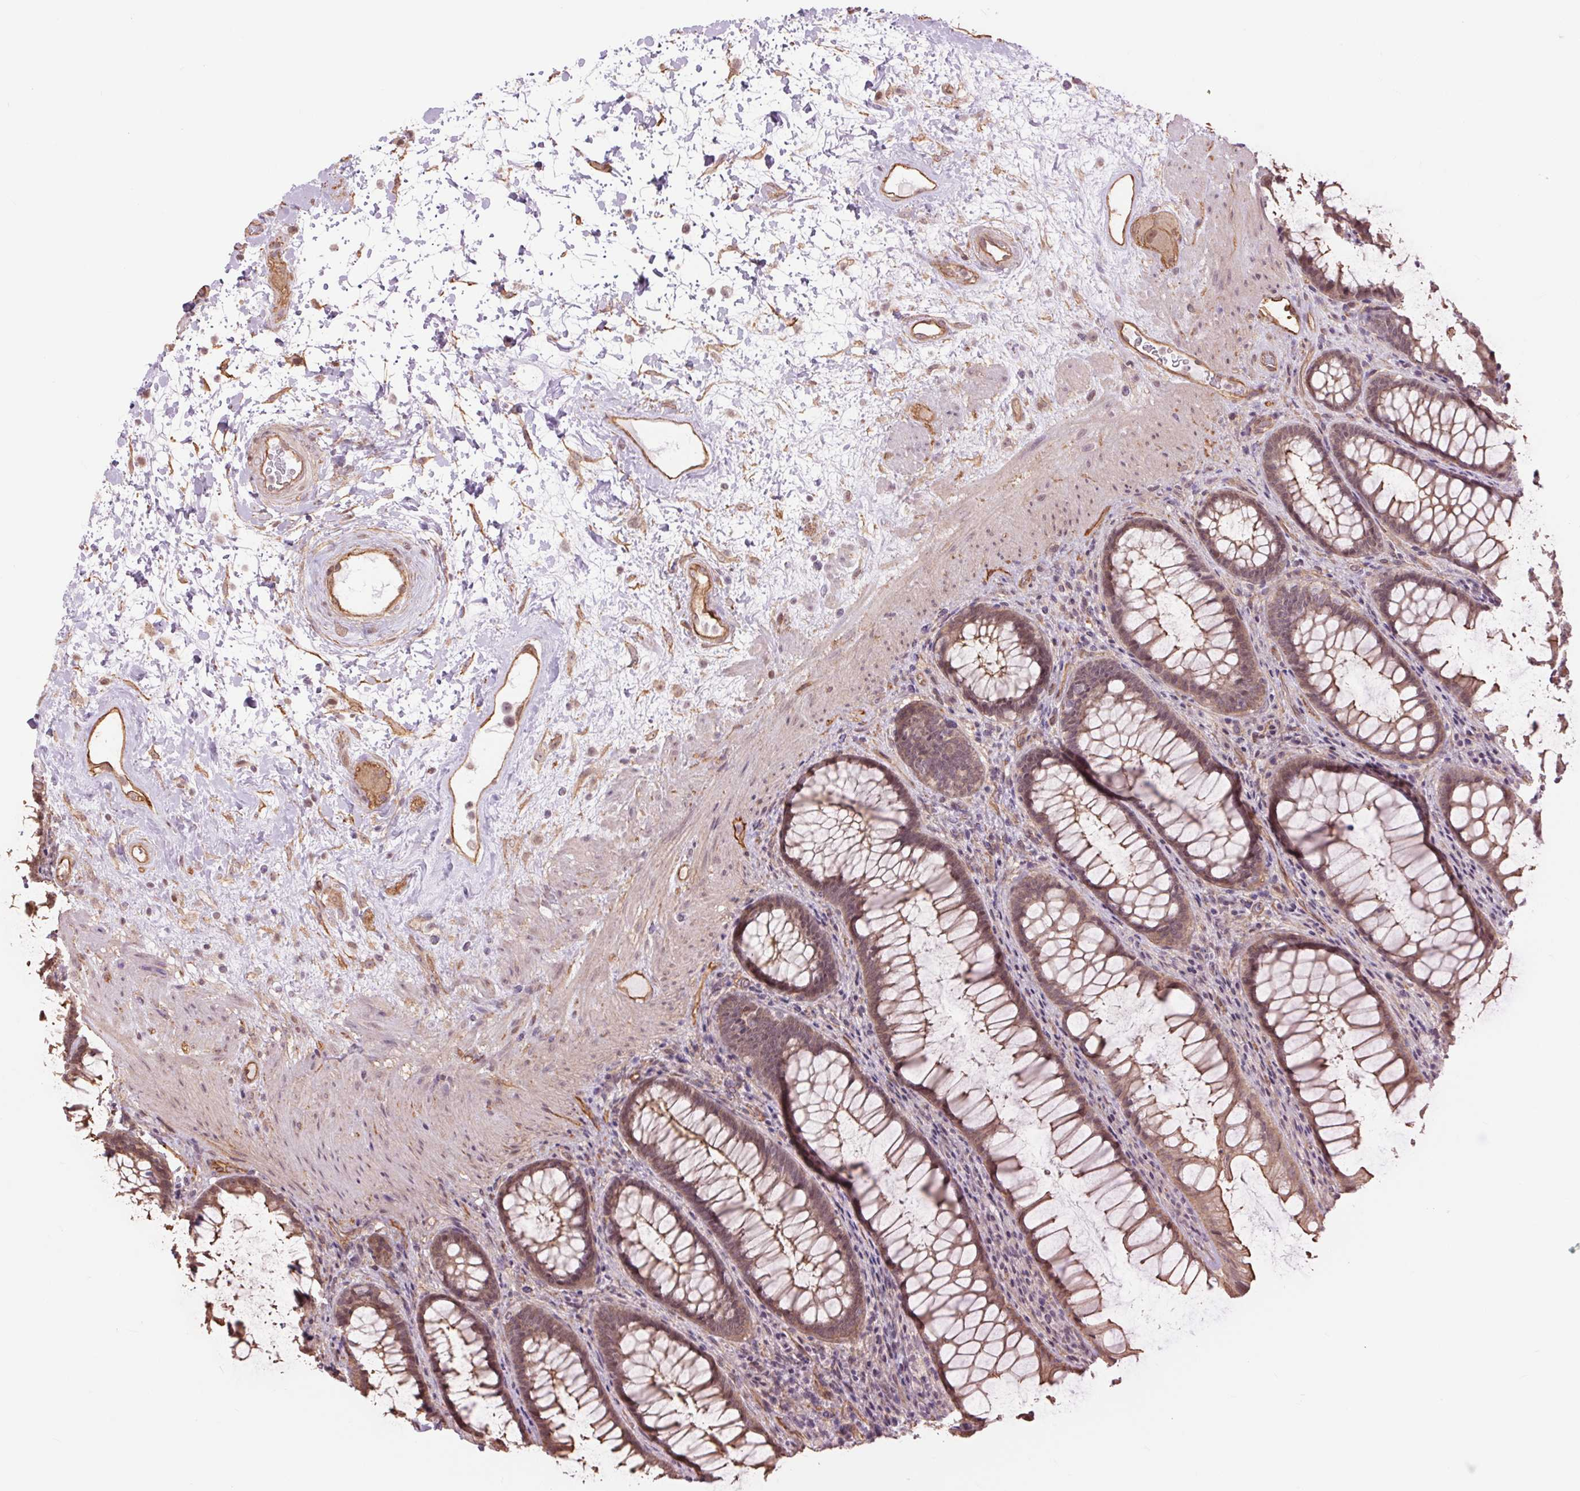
{"staining": {"intensity": "moderate", "quantity": ">75%", "location": "cytoplasmic/membranous"}, "tissue": "rectum", "cell_type": "Glandular cells", "image_type": "normal", "snomed": [{"axis": "morphology", "description": "Normal tissue, NOS"}, {"axis": "topography", "description": "Rectum"}], "caption": "Immunohistochemistry of benign rectum demonstrates medium levels of moderate cytoplasmic/membranous expression in approximately >75% of glandular cells.", "gene": "PALM", "patient": {"sex": "male", "age": 72}}